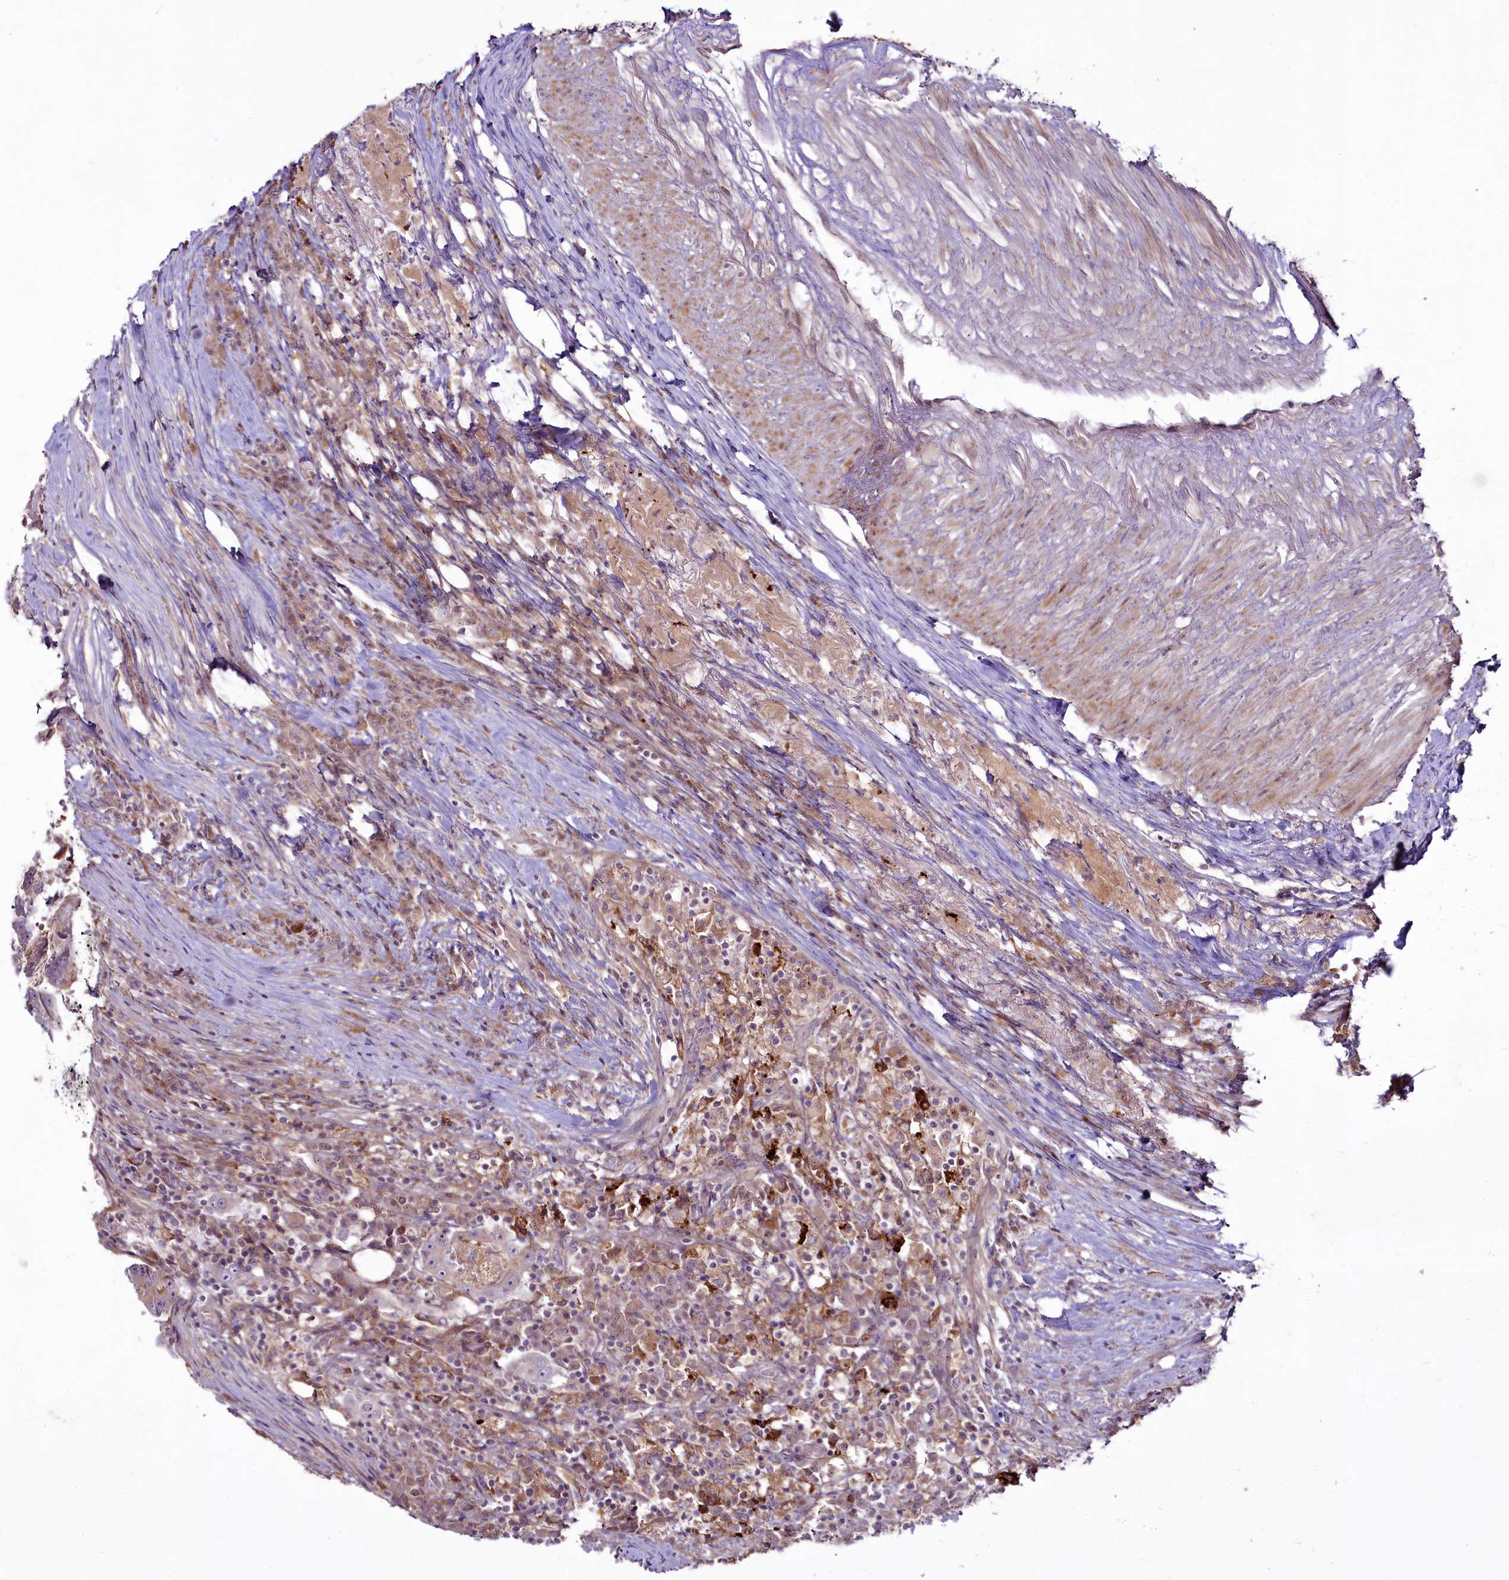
{"staining": {"intensity": "negative", "quantity": "none", "location": "none"}, "tissue": "colorectal cancer", "cell_type": "Tumor cells", "image_type": "cancer", "snomed": [{"axis": "morphology", "description": "Adenocarcinoma, NOS"}, {"axis": "topography", "description": "Colon"}], "caption": "High magnification brightfield microscopy of colorectal cancer stained with DAB (brown) and counterstained with hematoxylin (blue): tumor cells show no significant positivity.", "gene": "RSBN1", "patient": {"sex": "male", "age": 83}}